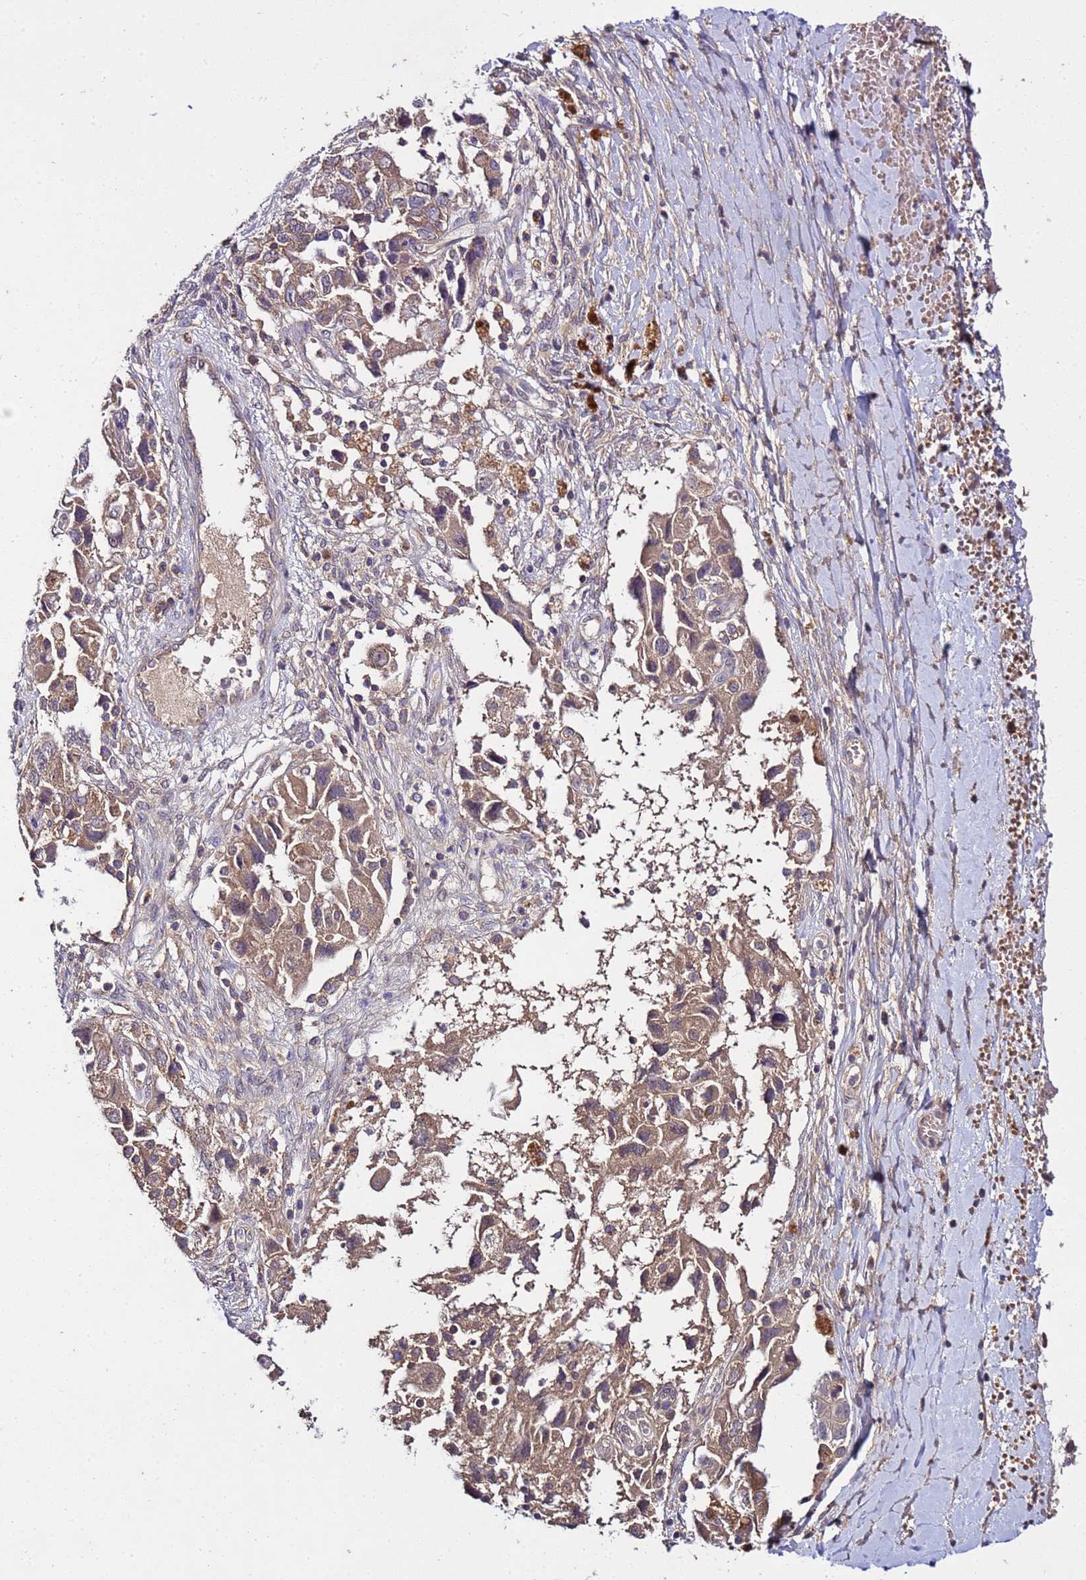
{"staining": {"intensity": "moderate", "quantity": ">75%", "location": "cytoplasmic/membranous"}, "tissue": "ovarian cancer", "cell_type": "Tumor cells", "image_type": "cancer", "snomed": [{"axis": "morphology", "description": "Carcinoma, NOS"}, {"axis": "morphology", "description": "Cystadenocarcinoma, serous, NOS"}, {"axis": "topography", "description": "Ovary"}], "caption": "This photomicrograph demonstrates immunohistochemistry staining of serous cystadenocarcinoma (ovarian), with medium moderate cytoplasmic/membranous positivity in approximately >75% of tumor cells.", "gene": "GSPT2", "patient": {"sex": "female", "age": 69}}